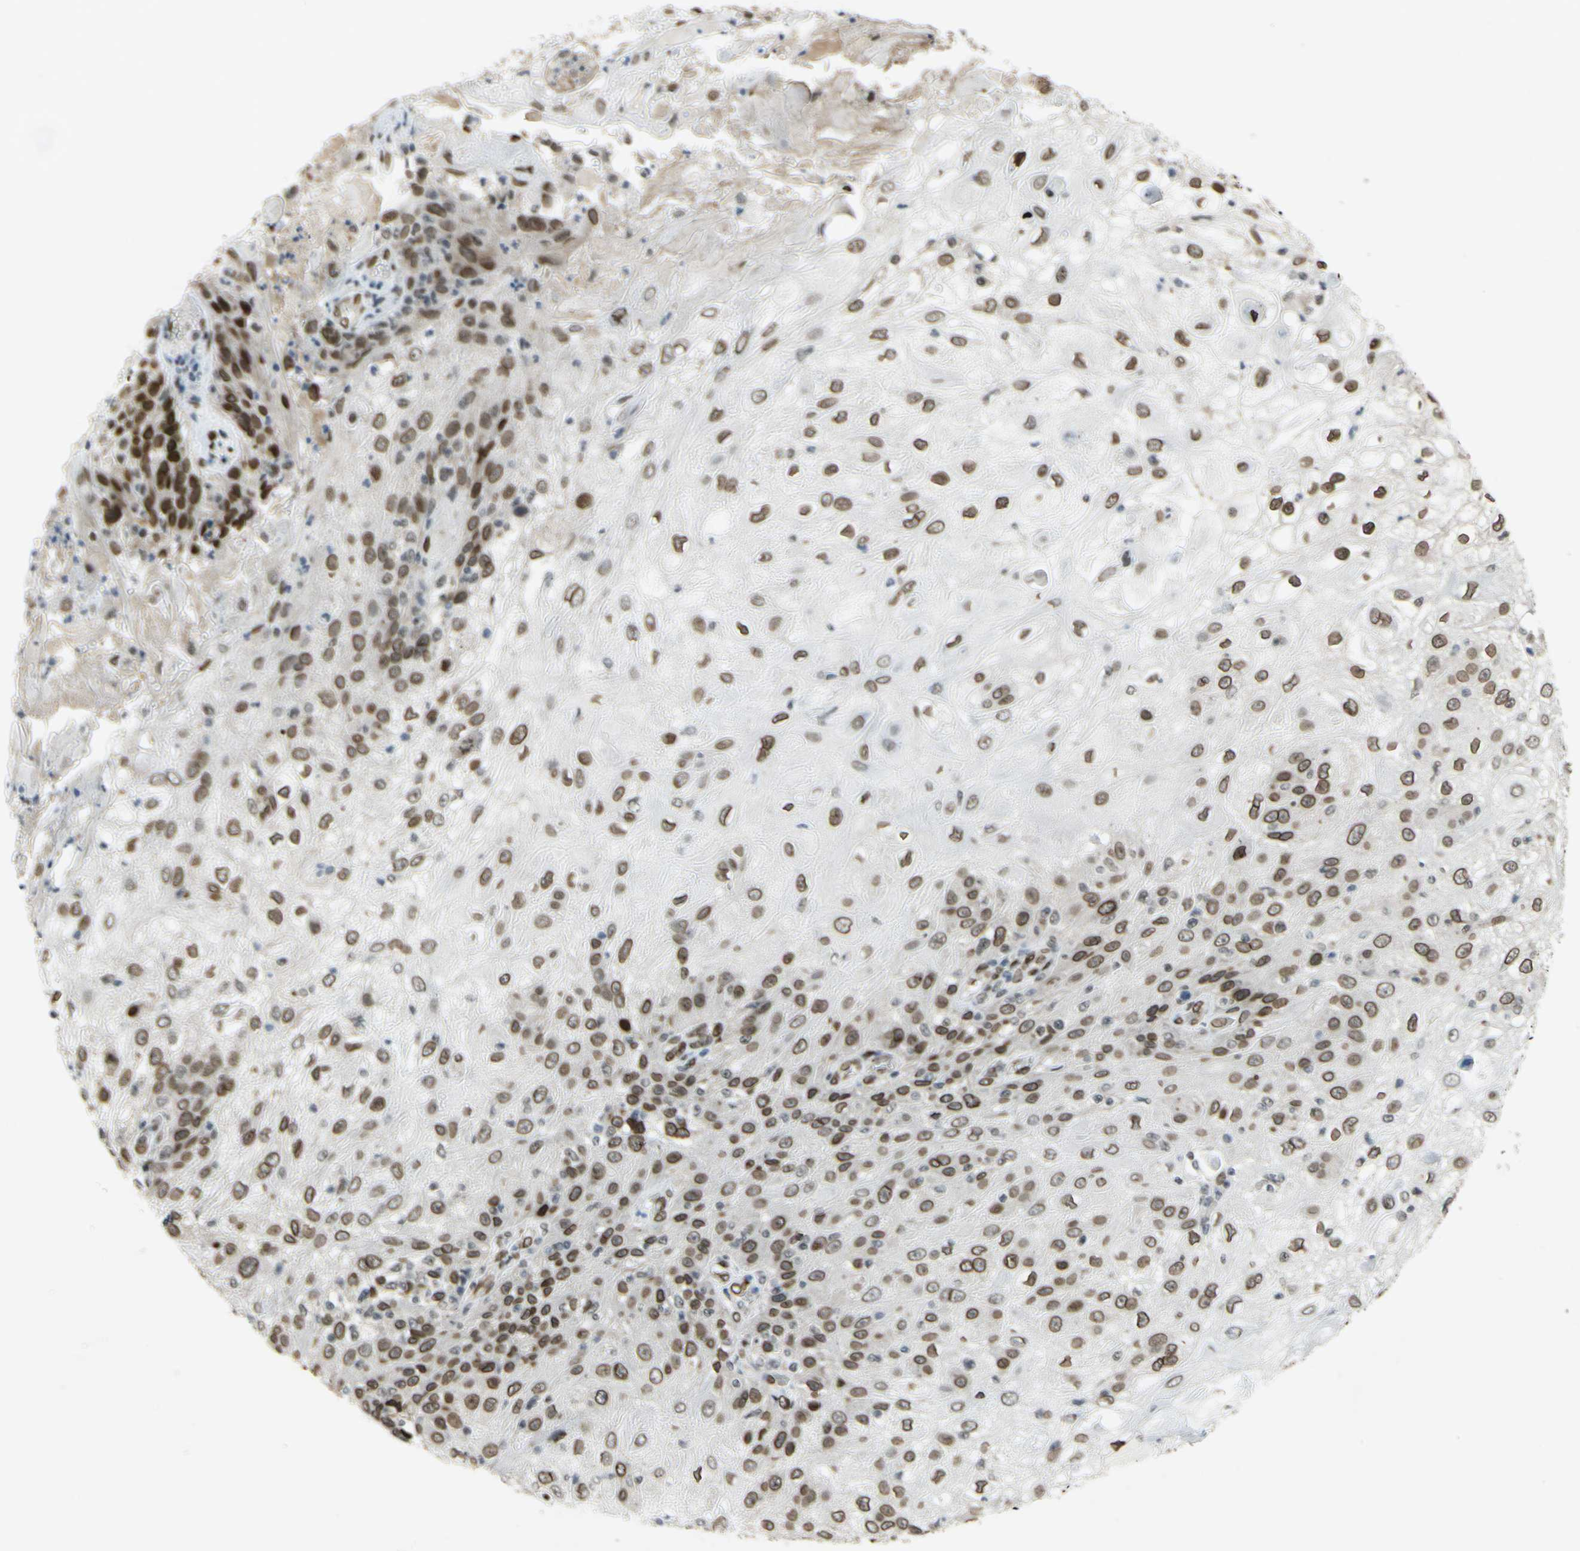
{"staining": {"intensity": "strong", "quantity": ">75%", "location": "cytoplasmic/membranous,nuclear"}, "tissue": "skin cancer", "cell_type": "Tumor cells", "image_type": "cancer", "snomed": [{"axis": "morphology", "description": "Normal tissue, NOS"}, {"axis": "morphology", "description": "Squamous cell carcinoma, NOS"}, {"axis": "topography", "description": "Skin"}], "caption": "Skin cancer (squamous cell carcinoma) stained with a protein marker reveals strong staining in tumor cells.", "gene": "ISY1", "patient": {"sex": "female", "age": 83}}